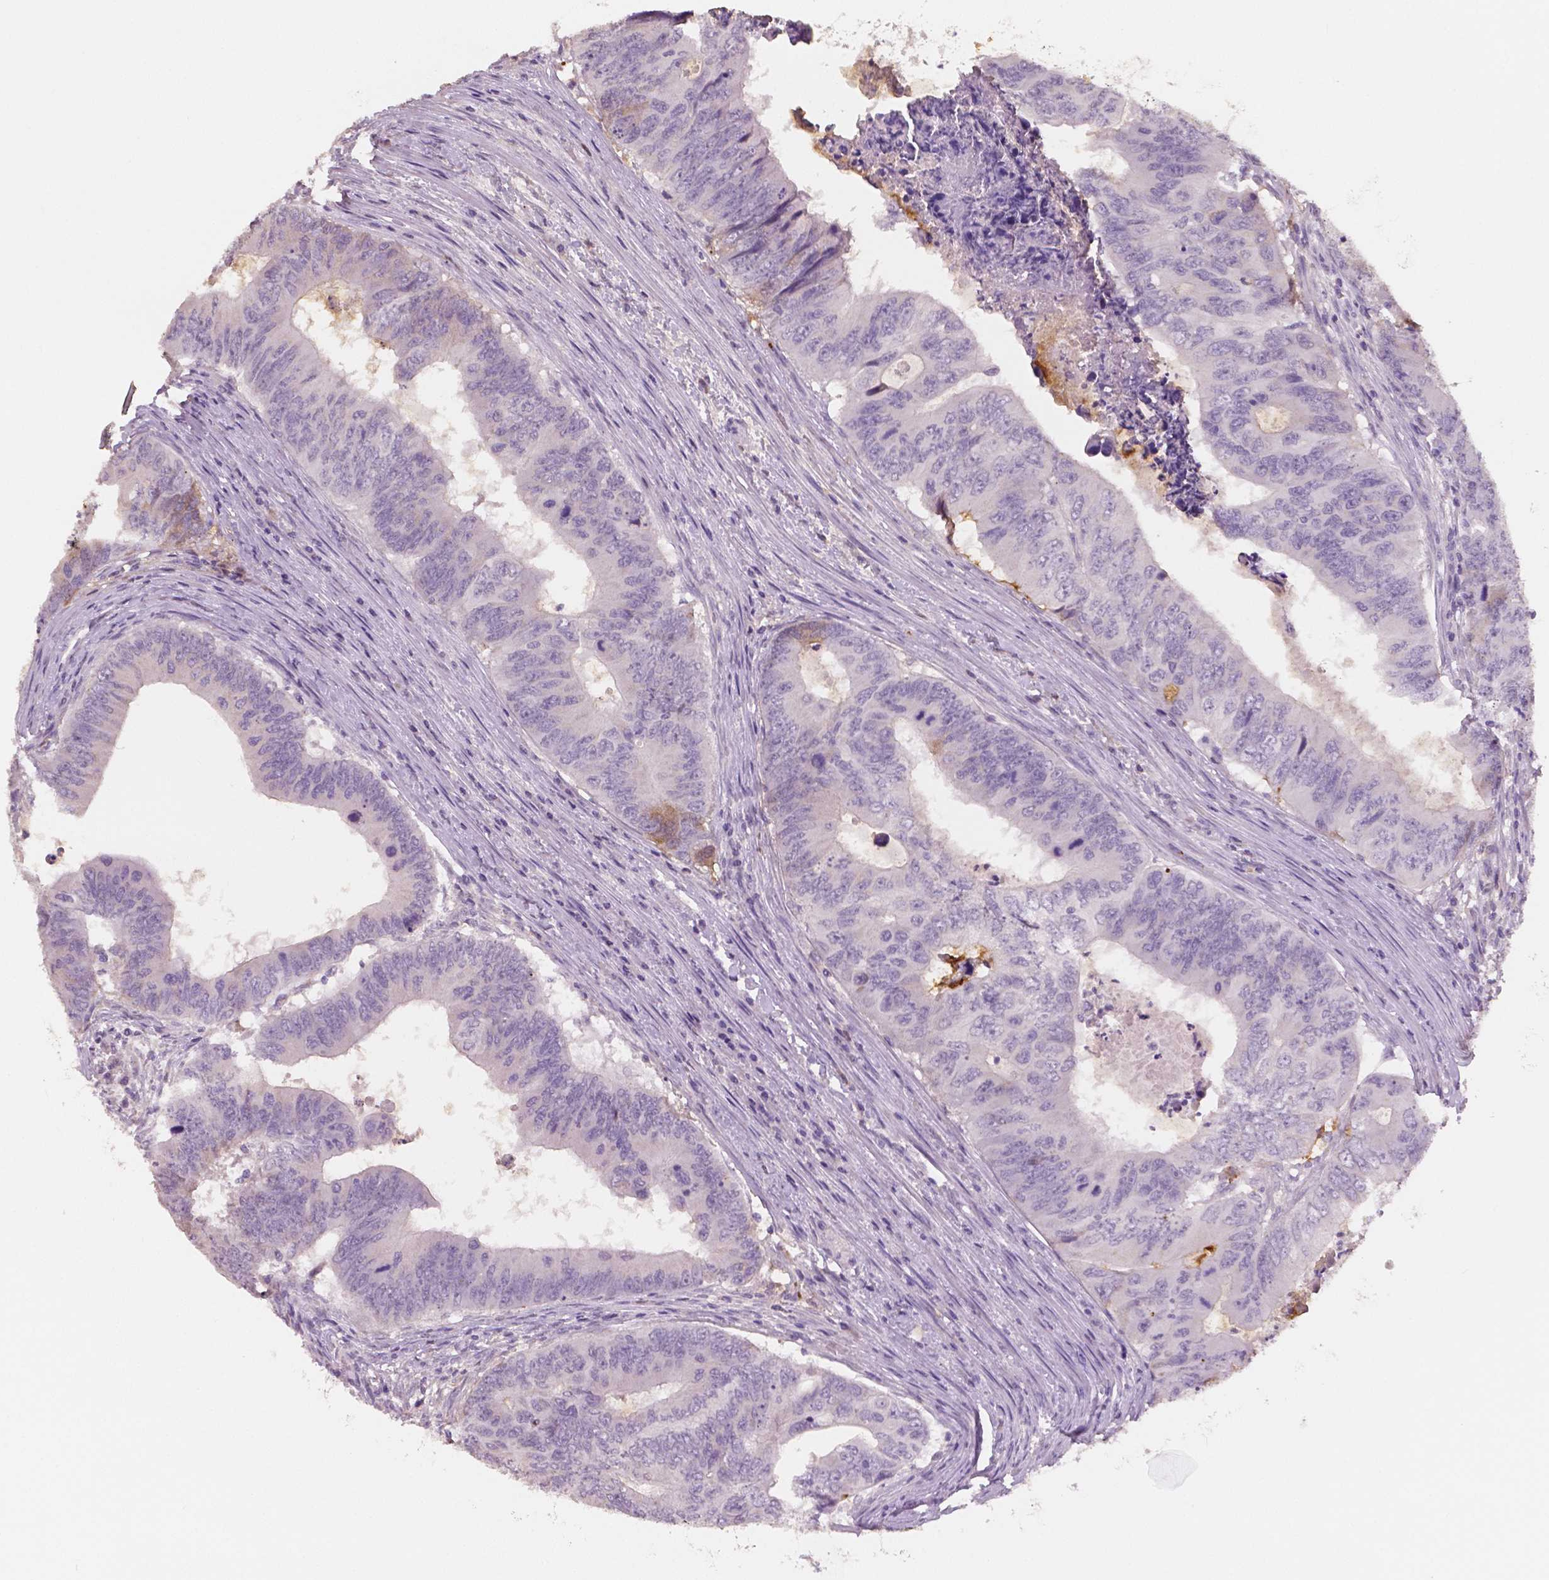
{"staining": {"intensity": "weak", "quantity": "<25%", "location": "cytoplasmic/membranous"}, "tissue": "colorectal cancer", "cell_type": "Tumor cells", "image_type": "cancer", "snomed": [{"axis": "morphology", "description": "Adenocarcinoma, NOS"}, {"axis": "topography", "description": "Colon"}], "caption": "An immunohistochemistry photomicrograph of adenocarcinoma (colorectal) is shown. There is no staining in tumor cells of adenocarcinoma (colorectal).", "gene": "APOA4", "patient": {"sex": "male", "age": 53}}